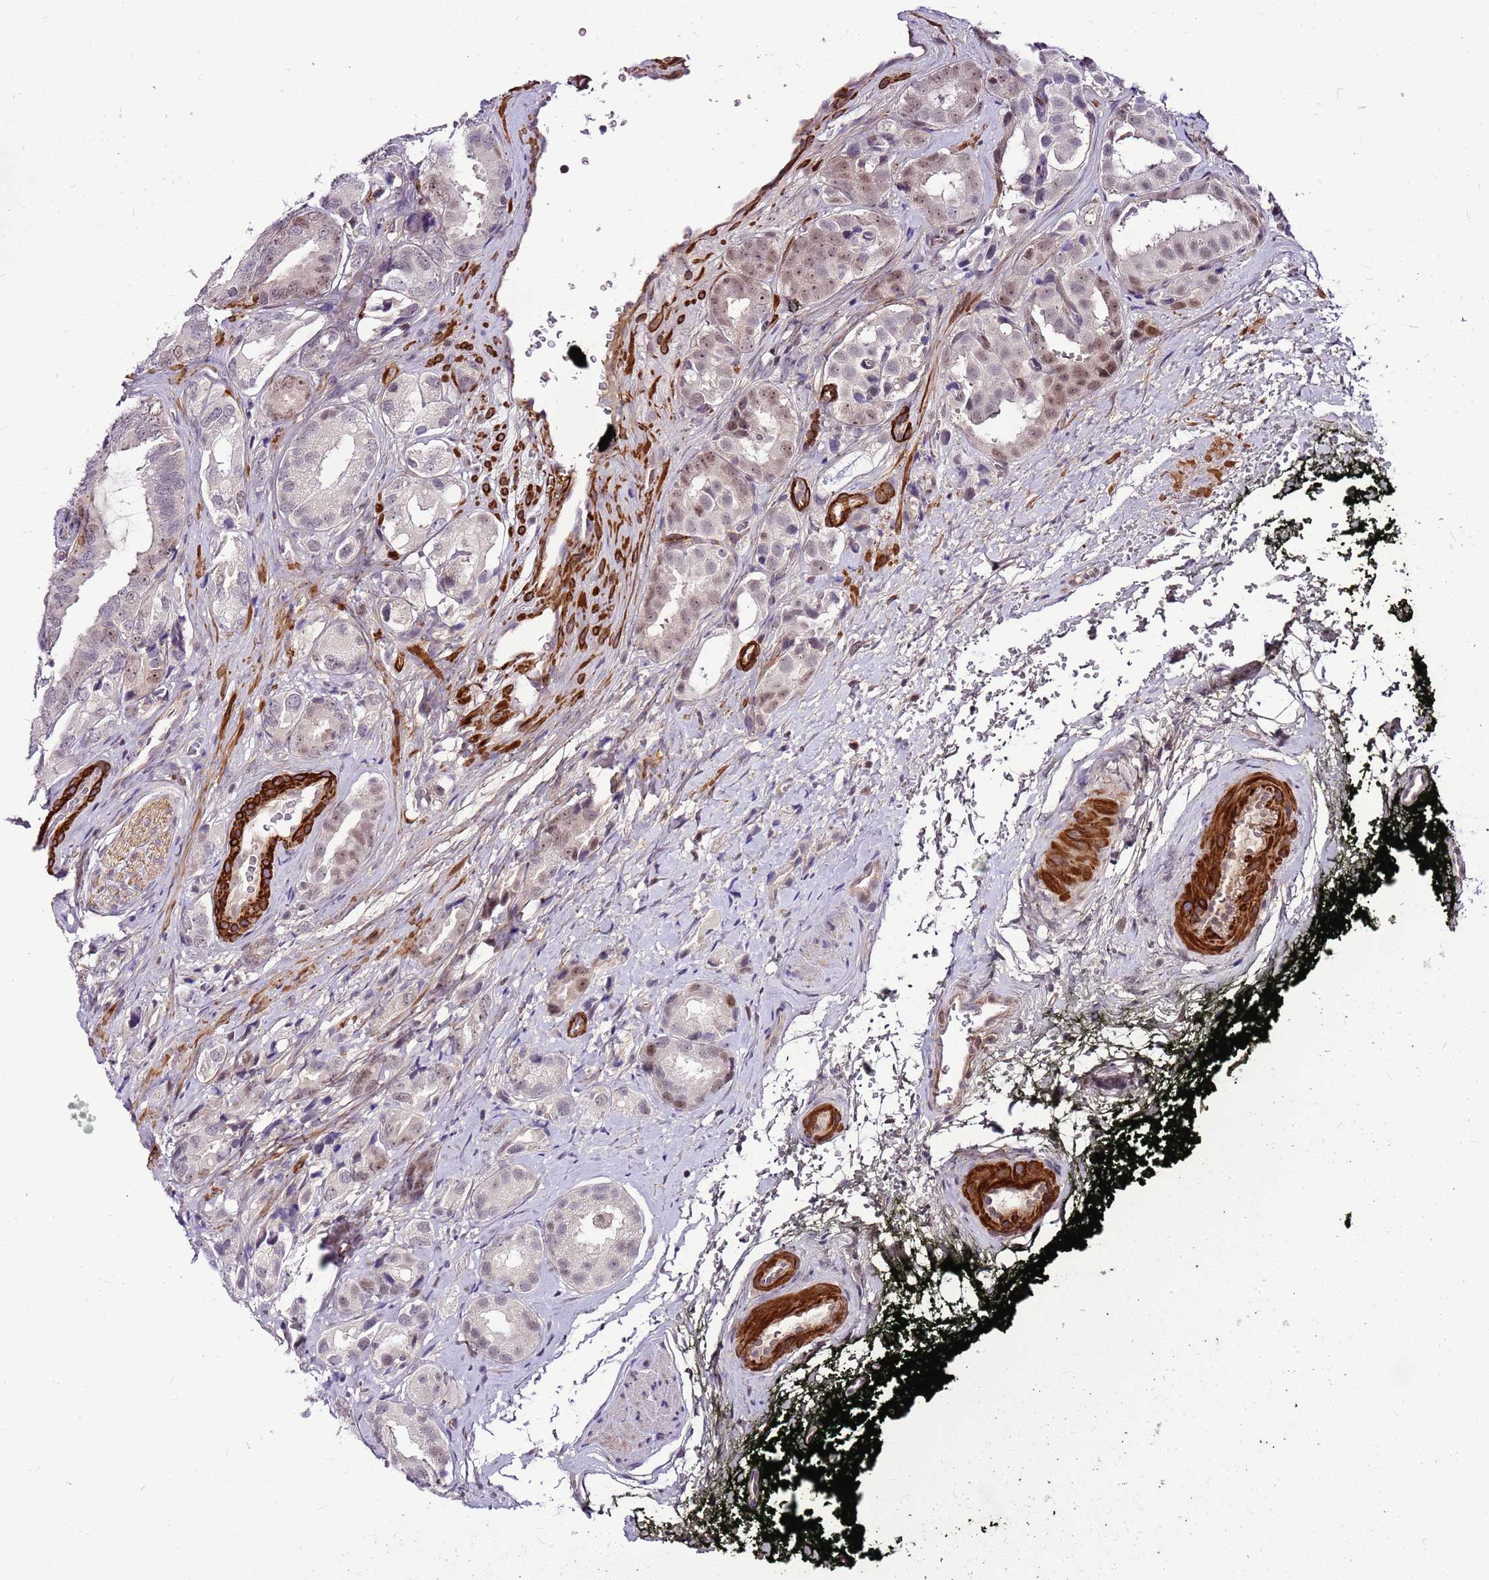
{"staining": {"intensity": "moderate", "quantity": "<25%", "location": "nuclear"}, "tissue": "prostate cancer", "cell_type": "Tumor cells", "image_type": "cancer", "snomed": [{"axis": "morphology", "description": "Adenocarcinoma, High grade"}, {"axis": "topography", "description": "Prostate"}], "caption": "Human prostate cancer (high-grade adenocarcinoma) stained with a protein marker reveals moderate staining in tumor cells.", "gene": "POLE3", "patient": {"sex": "male", "age": 71}}